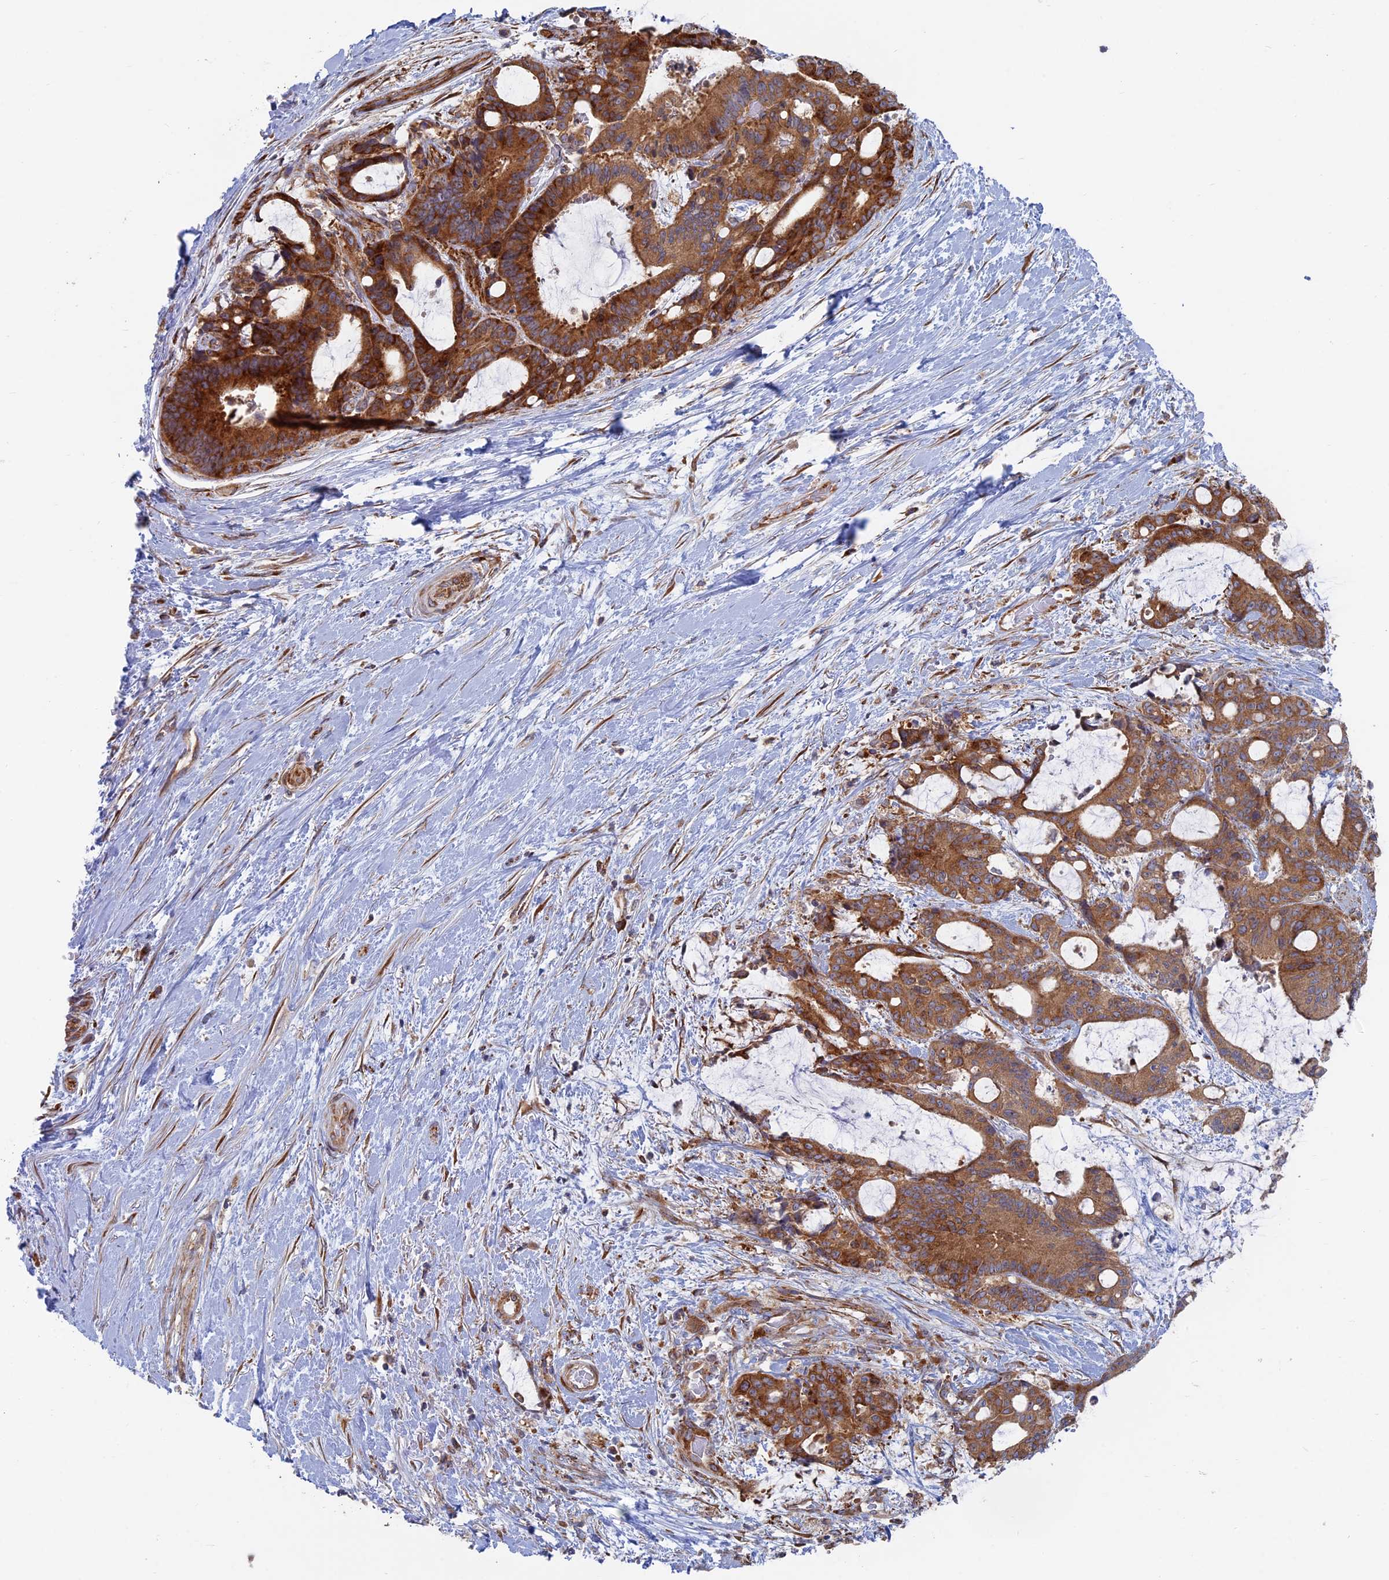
{"staining": {"intensity": "strong", "quantity": ">75%", "location": "cytoplasmic/membranous"}, "tissue": "liver cancer", "cell_type": "Tumor cells", "image_type": "cancer", "snomed": [{"axis": "morphology", "description": "Normal tissue, NOS"}, {"axis": "morphology", "description": "Cholangiocarcinoma"}, {"axis": "topography", "description": "Liver"}, {"axis": "topography", "description": "Peripheral nerve tissue"}], "caption": "Approximately >75% of tumor cells in cholangiocarcinoma (liver) reveal strong cytoplasmic/membranous protein positivity as visualized by brown immunohistochemical staining.", "gene": "TBC1D30", "patient": {"sex": "female", "age": 73}}